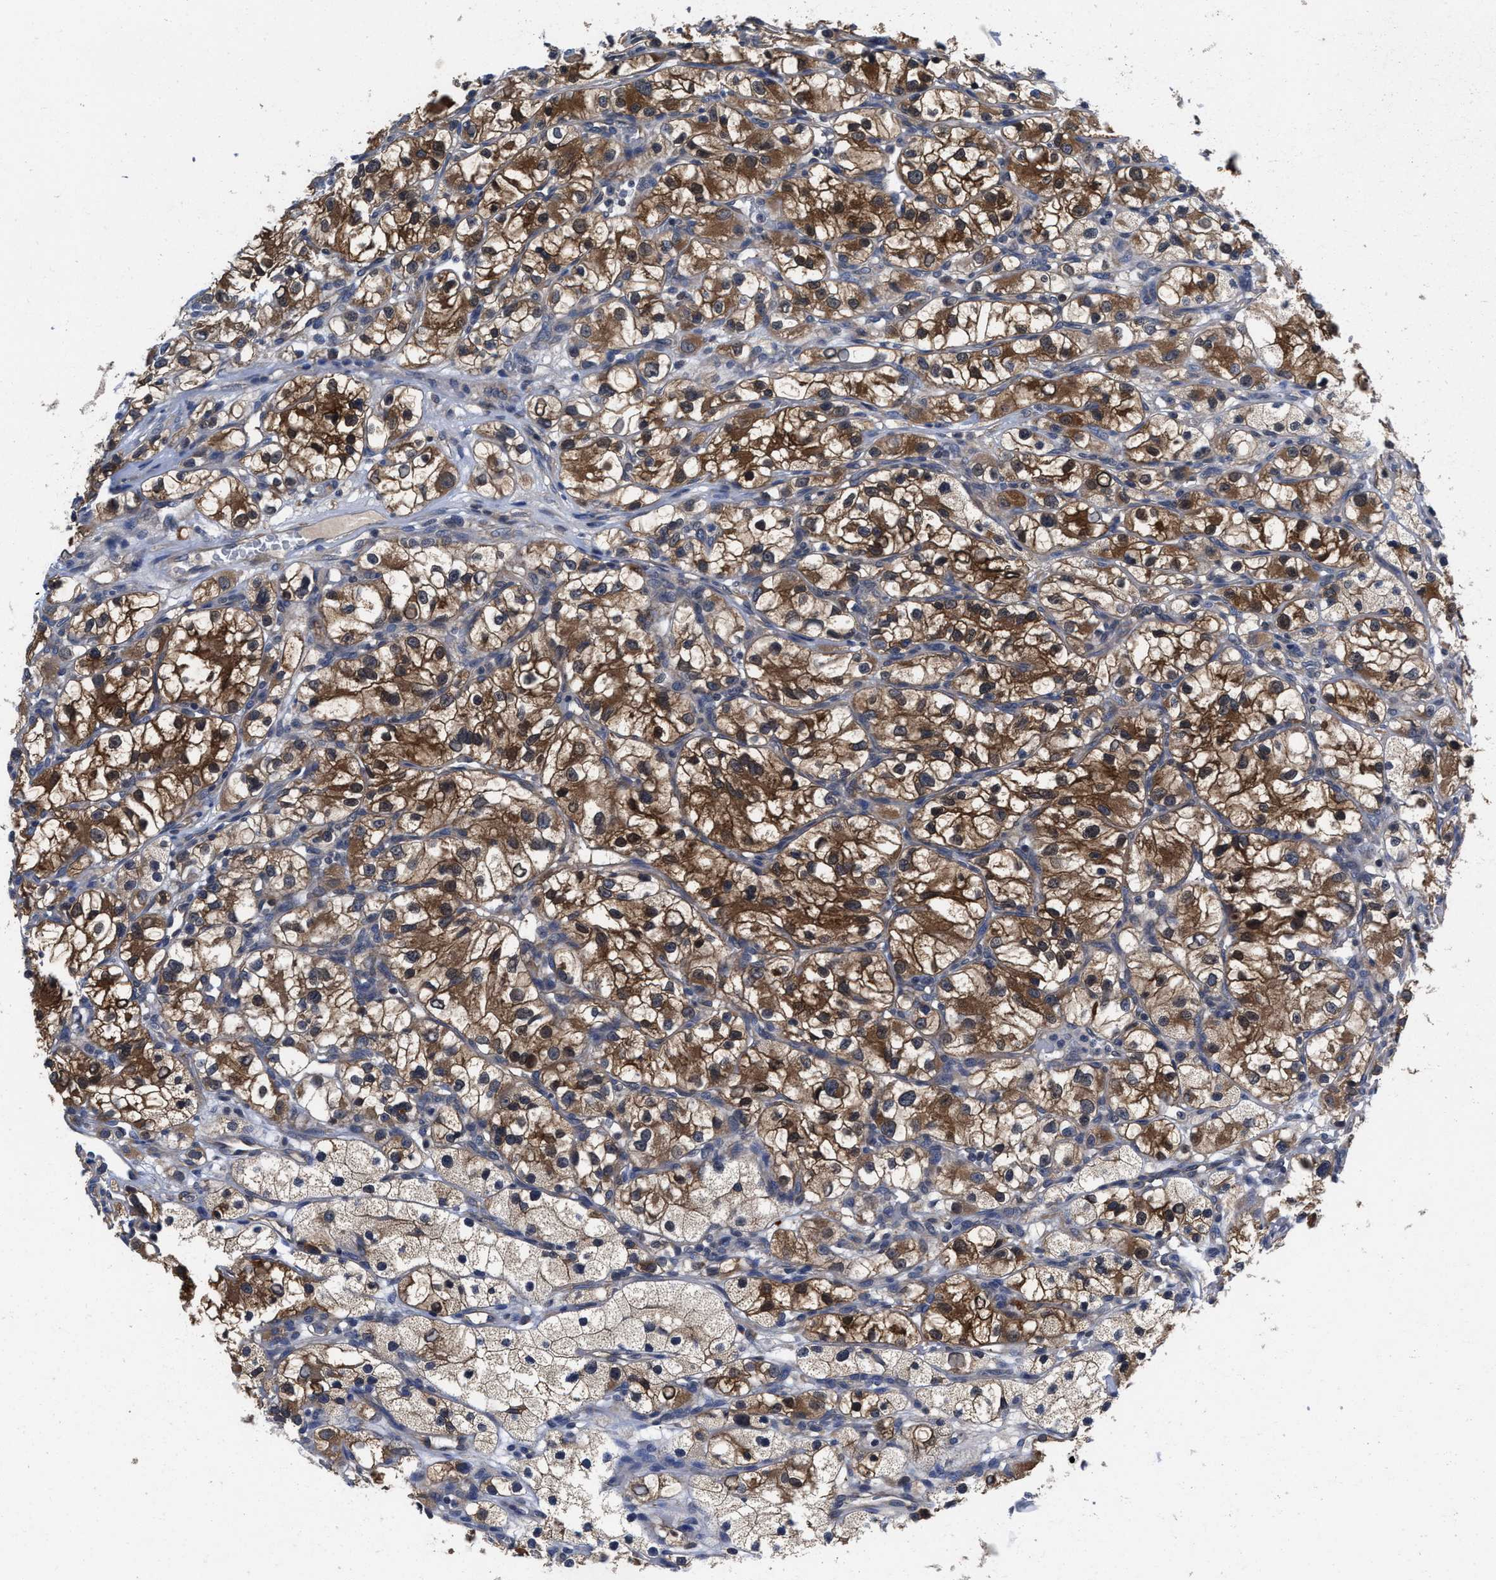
{"staining": {"intensity": "strong", "quantity": ">75%", "location": "cytoplasmic/membranous,nuclear"}, "tissue": "renal cancer", "cell_type": "Tumor cells", "image_type": "cancer", "snomed": [{"axis": "morphology", "description": "Adenocarcinoma, NOS"}, {"axis": "topography", "description": "Kidney"}], "caption": "The photomicrograph shows staining of renal adenocarcinoma, revealing strong cytoplasmic/membranous and nuclear protein positivity (brown color) within tumor cells.", "gene": "KIF12", "patient": {"sex": "female", "age": 57}}